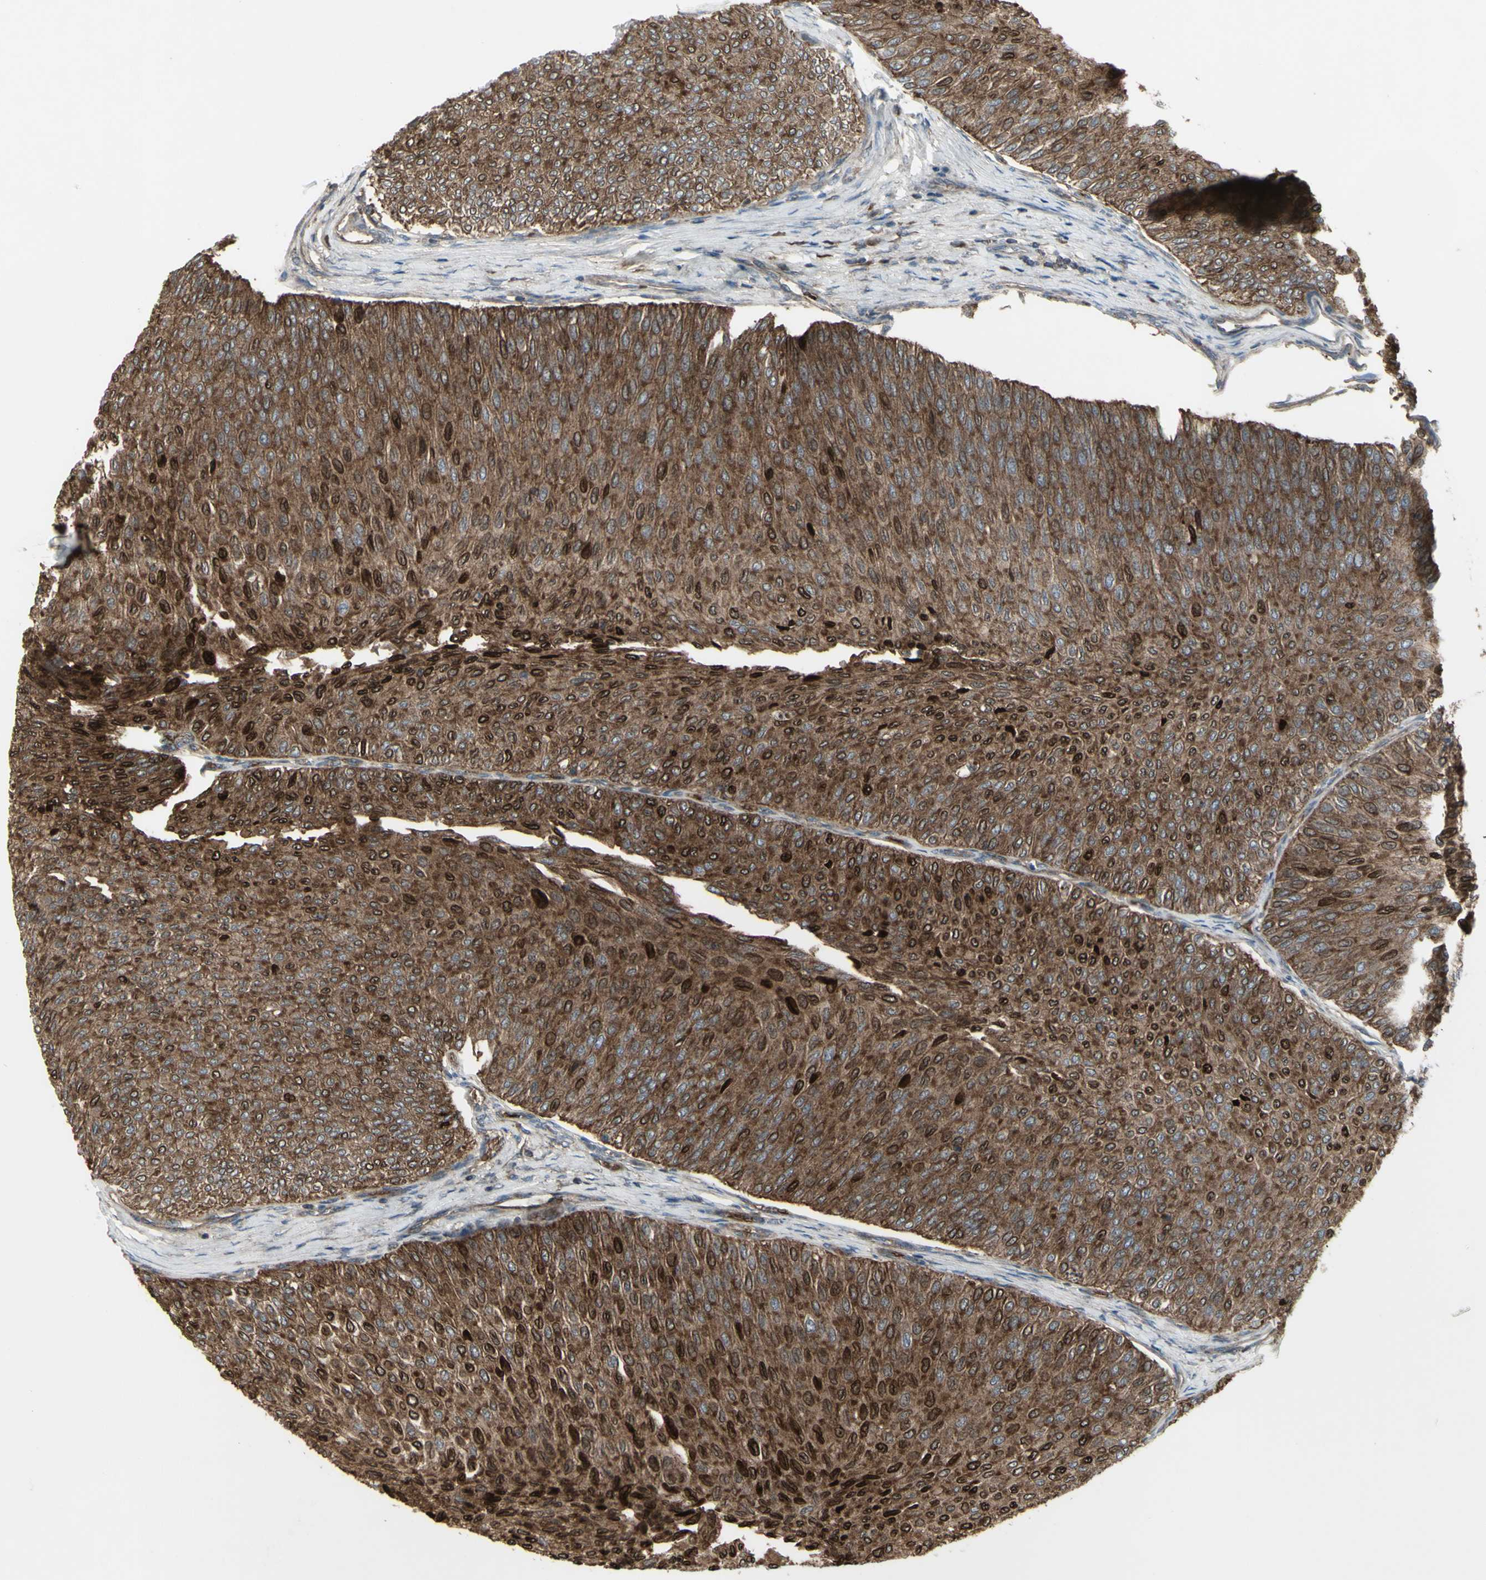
{"staining": {"intensity": "strong", "quantity": ">75%", "location": "cytoplasmic/membranous,nuclear"}, "tissue": "urothelial cancer", "cell_type": "Tumor cells", "image_type": "cancer", "snomed": [{"axis": "morphology", "description": "Urothelial carcinoma, Low grade"}, {"axis": "topography", "description": "Urinary bladder"}], "caption": "IHC (DAB) staining of urothelial cancer displays strong cytoplasmic/membranous and nuclear protein staining in approximately >75% of tumor cells.", "gene": "SHC1", "patient": {"sex": "male", "age": 78}}